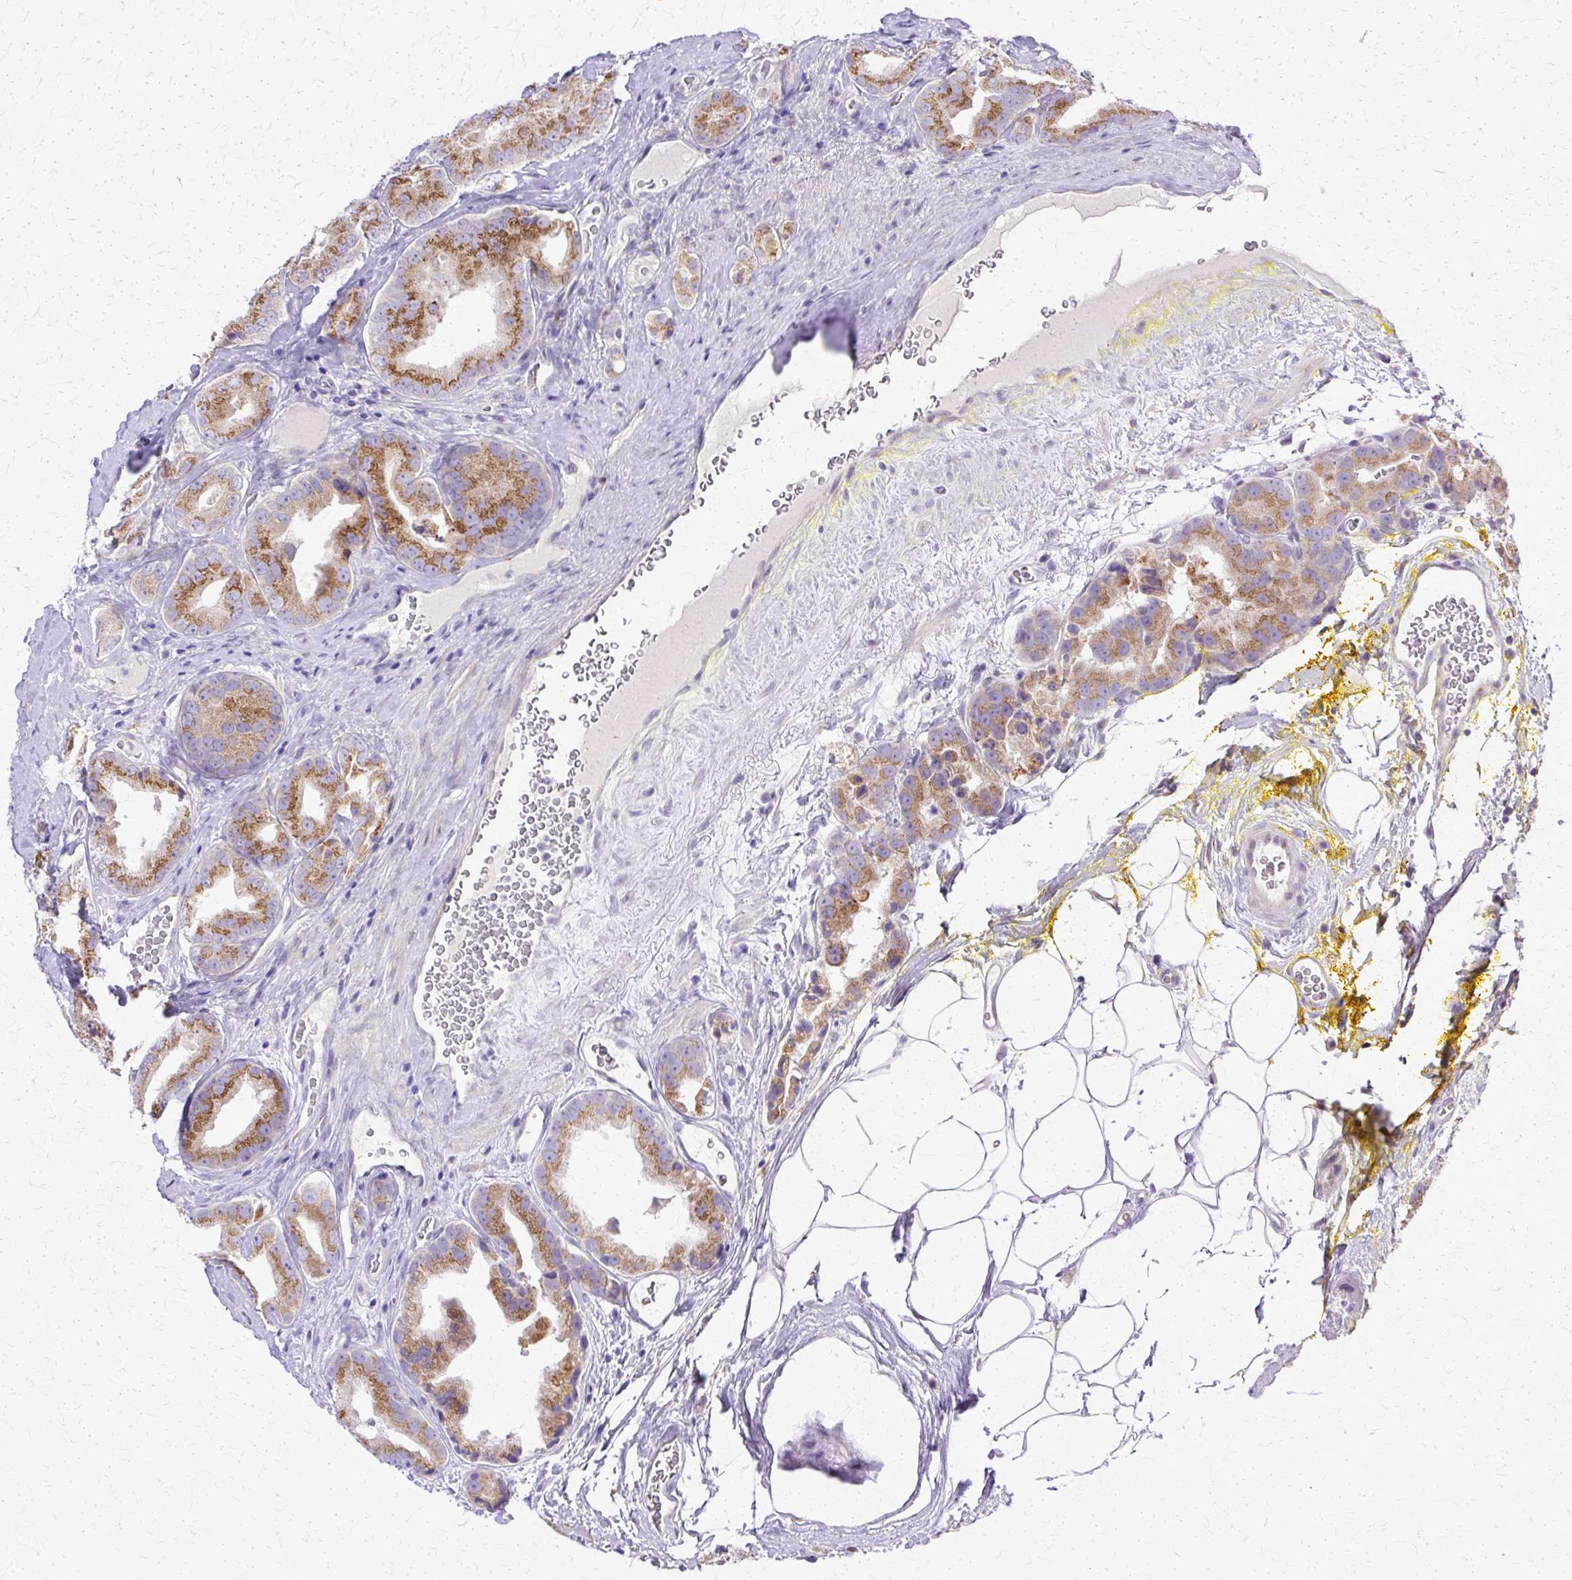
{"staining": {"intensity": "moderate", "quantity": ">75%", "location": "cytoplasmic/membranous"}, "tissue": "prostate cancer", "cell_type": "Tumor cells", "image_type": "cancer", "snomed": [{"axis": "morphology", "description": "Adenocarcinoma, High grade"}, {"axis": "topography", "description": "Prostate"}], "caption": "The photomicrograph shows a brown stain indicating the presence of a protein in the cytoplasmic/membranous of tumor cells in prostate cancer.", "gene": "TBC1D3G", "patient": {"sex": "male", "age": 63}}